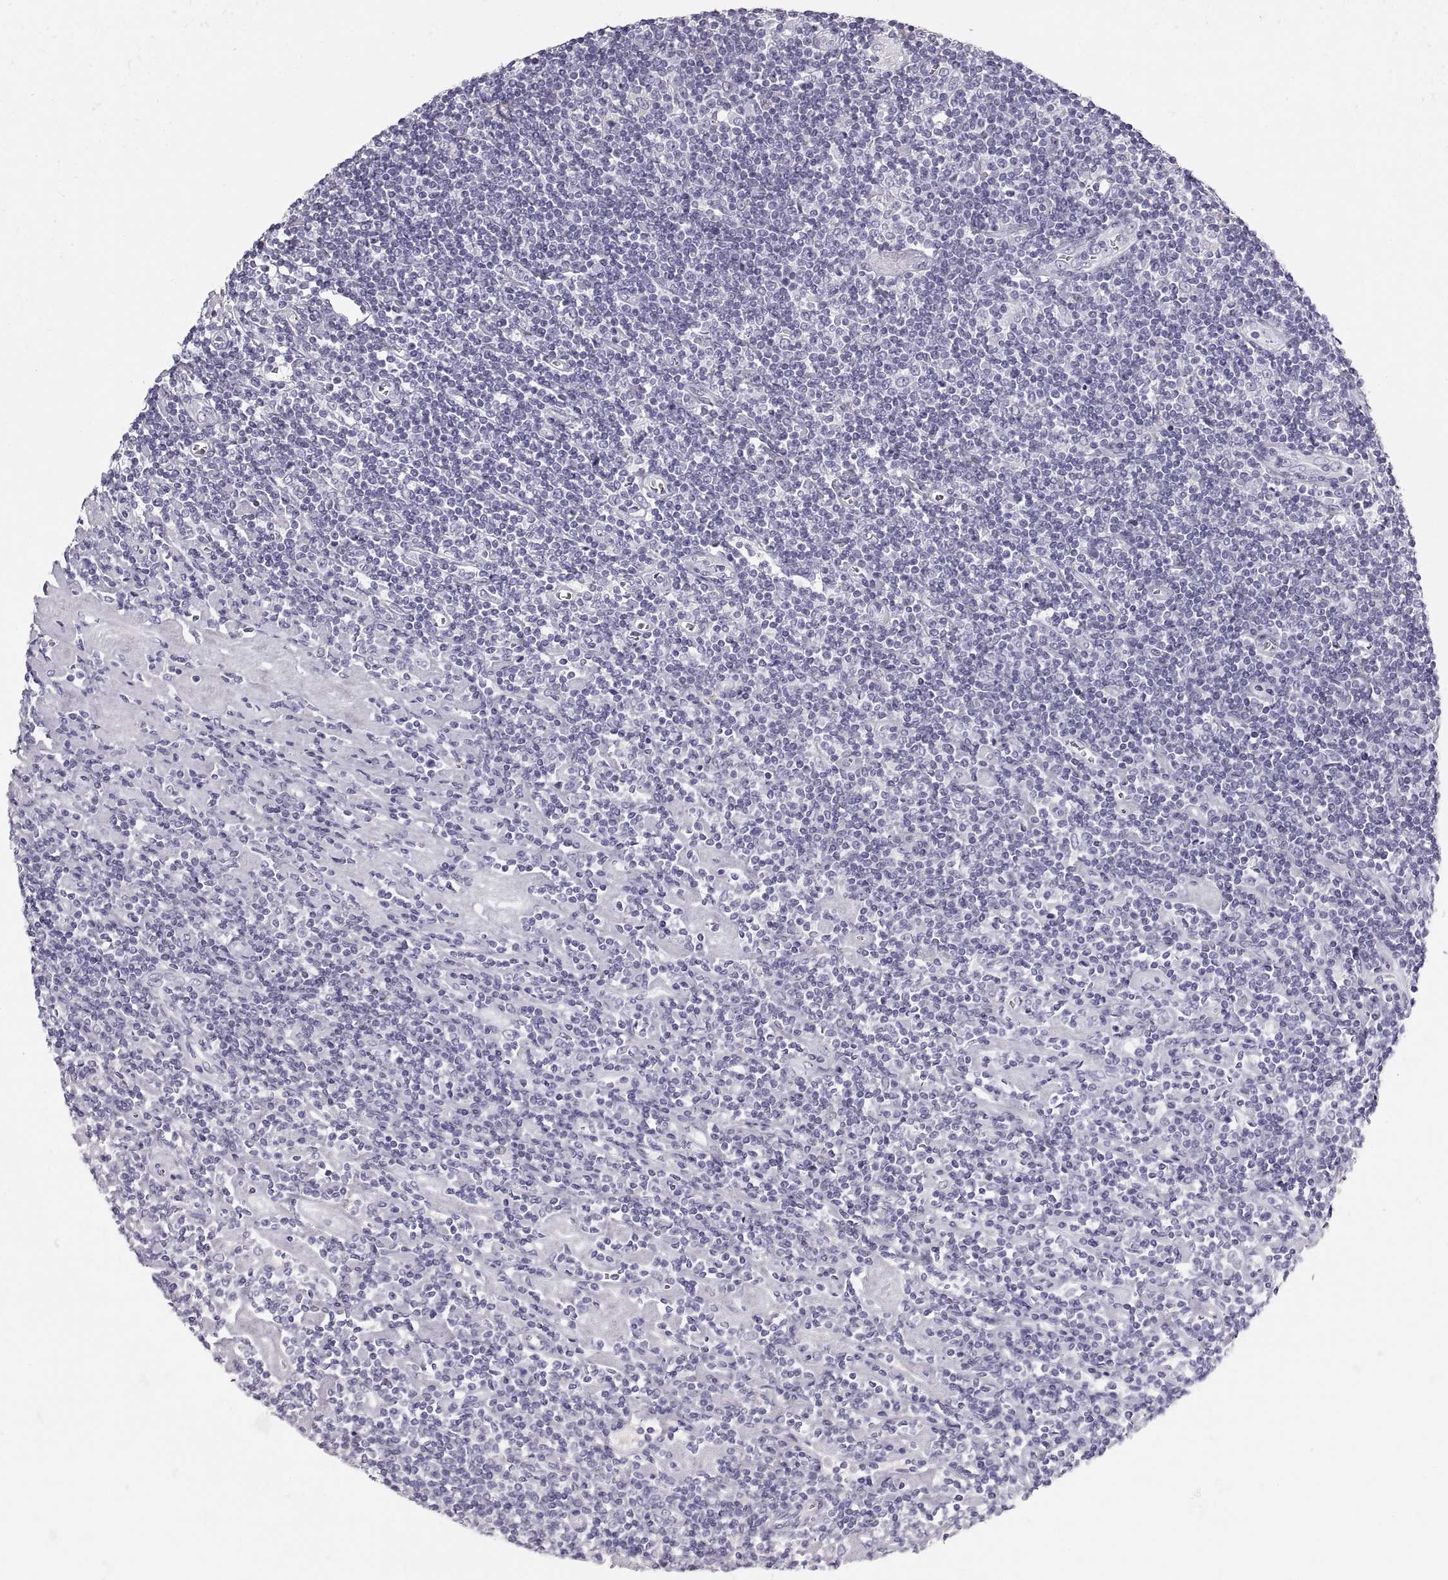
{"staining": {"intensity": "negative", "quantity": "none", "location": "none"}, "tissue": "lymphoma", "cell_type": "Tumor cells", "image_type": "cancer", "snomed": [{"axis": "morphology", "description": "Hodgkin's disease, NOS"}, {"axis": "topography", "description": "Lymph node"}], "caption": "High power microscopy histopathology image of an immunohistochemistry (IHC) photomicrograph of lymphoma, revealing no significant positivity in tumor cells.", "gene": "CRYAA", "patient": {"sex": "male", "age": 40}}